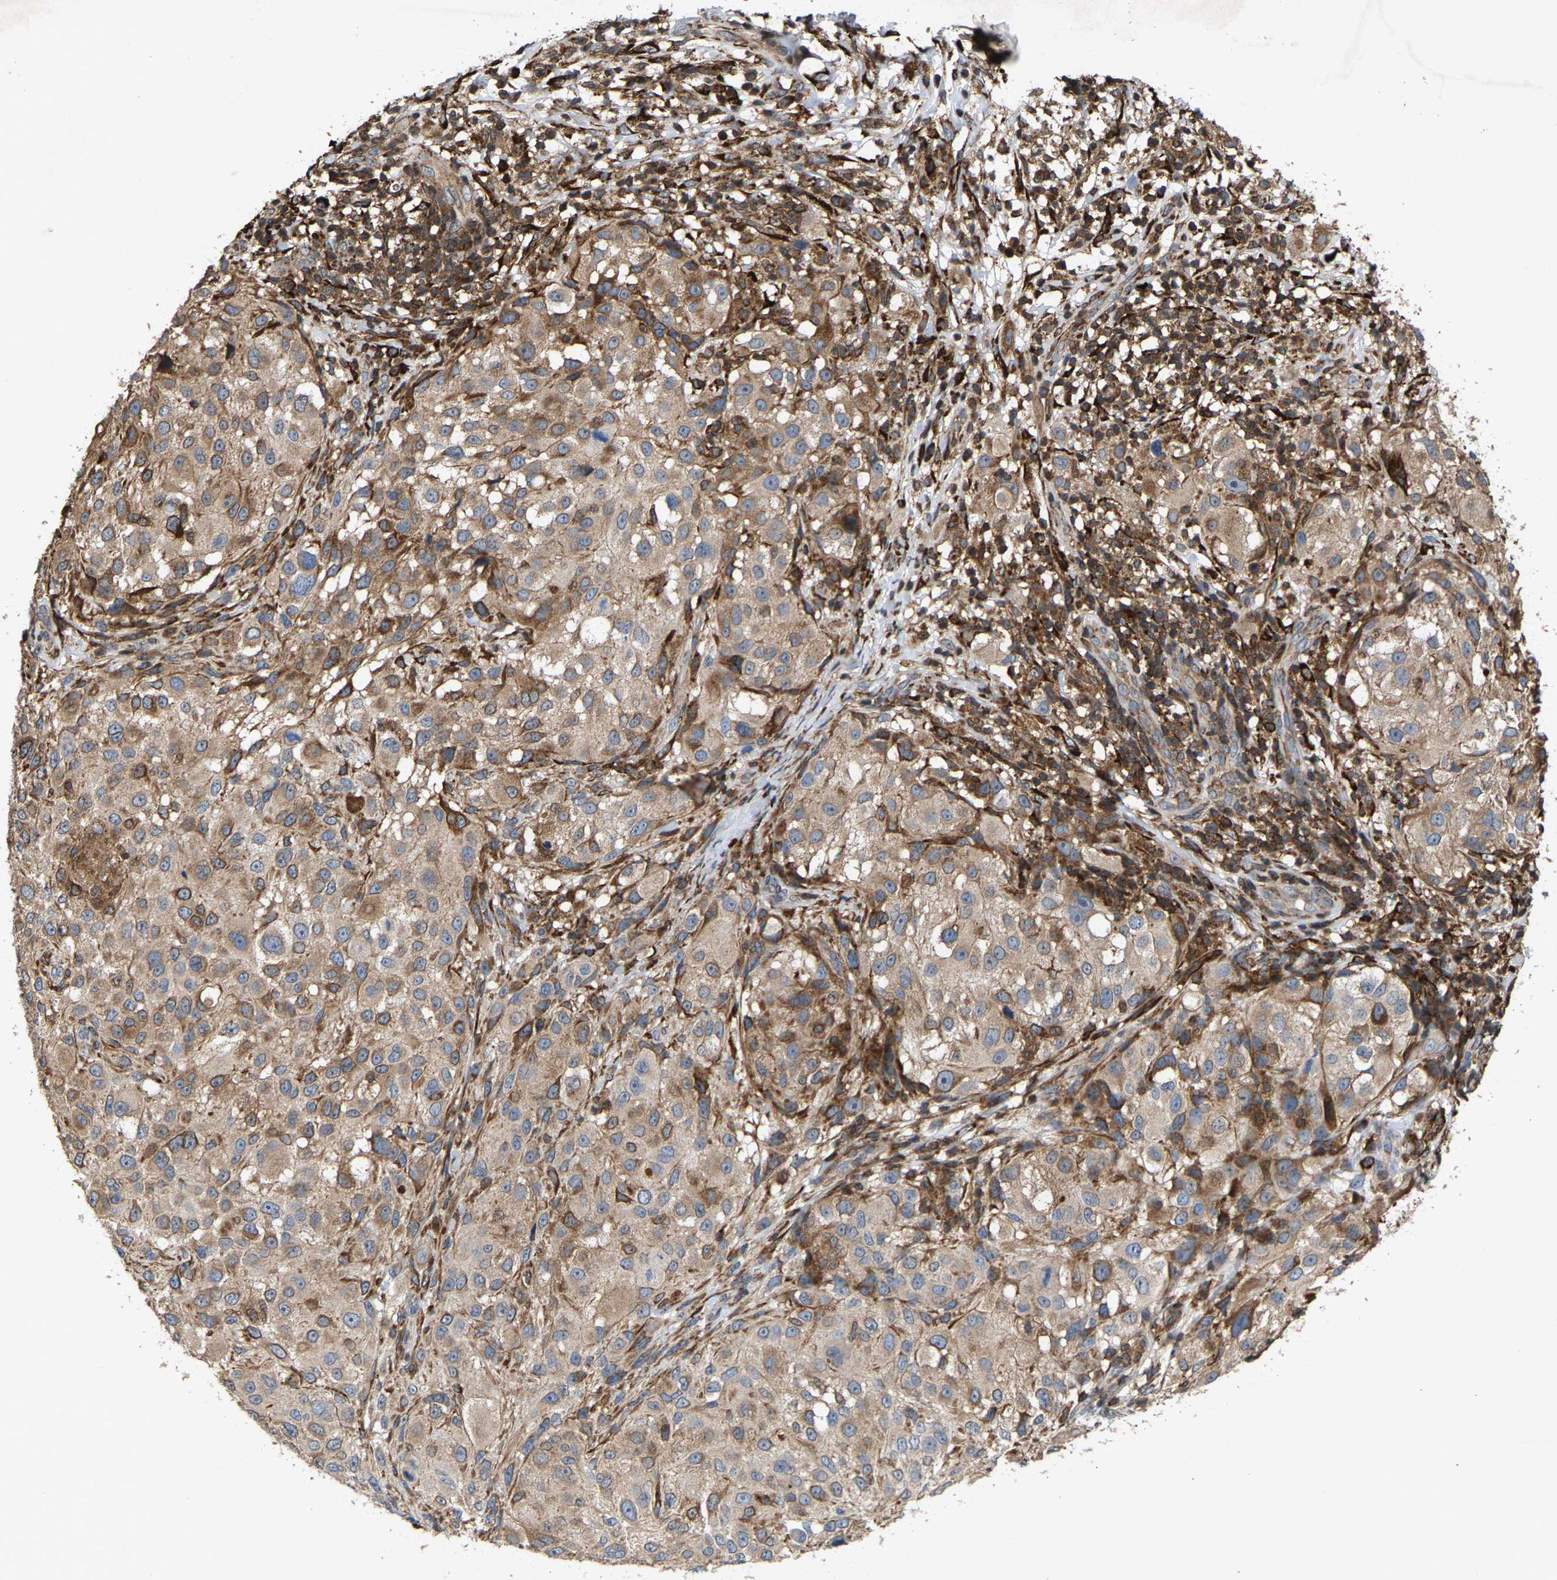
{"staining": {"intensity": "moderate", "quantity": "<25%", "location": "cytoplasmic/membranous"}, "tissue": "melanoma", "cell_type": "Tumor cells", "image_type": "cancer", "snomed": [{"axis": "morphology", "description": "Necrosis, NOS"}, {"axis": "morphology", "description": "Malignant melanoma, NOS"}, {"axis": "topography", "description": "Skin"}], "caption": "A brown stain labels moderate cytoplasmic/membranous staining of a protein in human melanoma tumor cells. The staining was performed using DAB to visualize the protein expression in brown, while the nuclei were stained in blue with hematoxylin (Magnification: 20x).", "gene": "FGD3", "patient": {"sex": "female", "age": 87}}